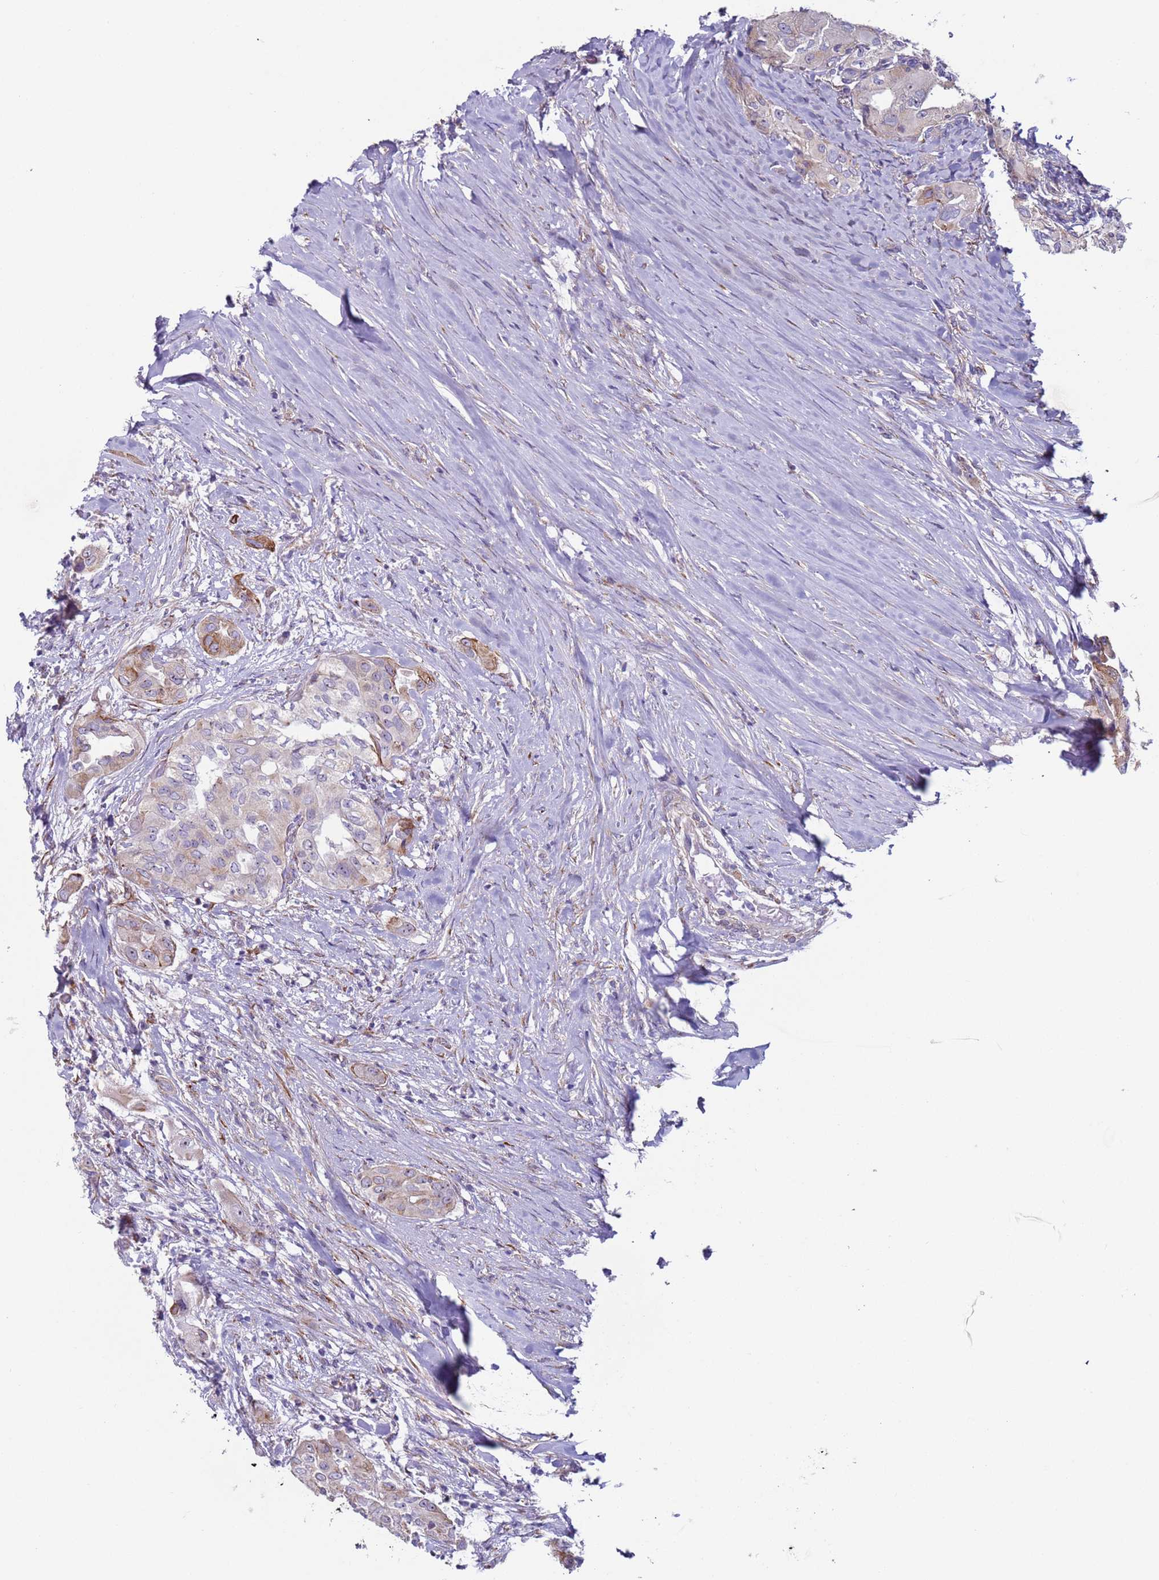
{"staining": {"intensity": "negative", "quantity": "none", "location": "none"}, "tissue": "thyroid cancer", "cell_type": "Tumor cells", "image_type": "cancer", "snomed": [{"axis": "morphology", "description": "Papillary adenocarcinoma, NOS"}, {"axis": "topography", "description": "Thyroid gland"}], "caption": "Immunohistochemistry micrograph of human thyroid cancer (papillary adenocarcinoma) stained for a protein (brown), which exhibits no expression in tumor cells. (Immunohistochemistry (ihc), brightfield microscopy, high magnification).", "gene": "HEATR1", "patient": {"sex": "female", "age": 59}}